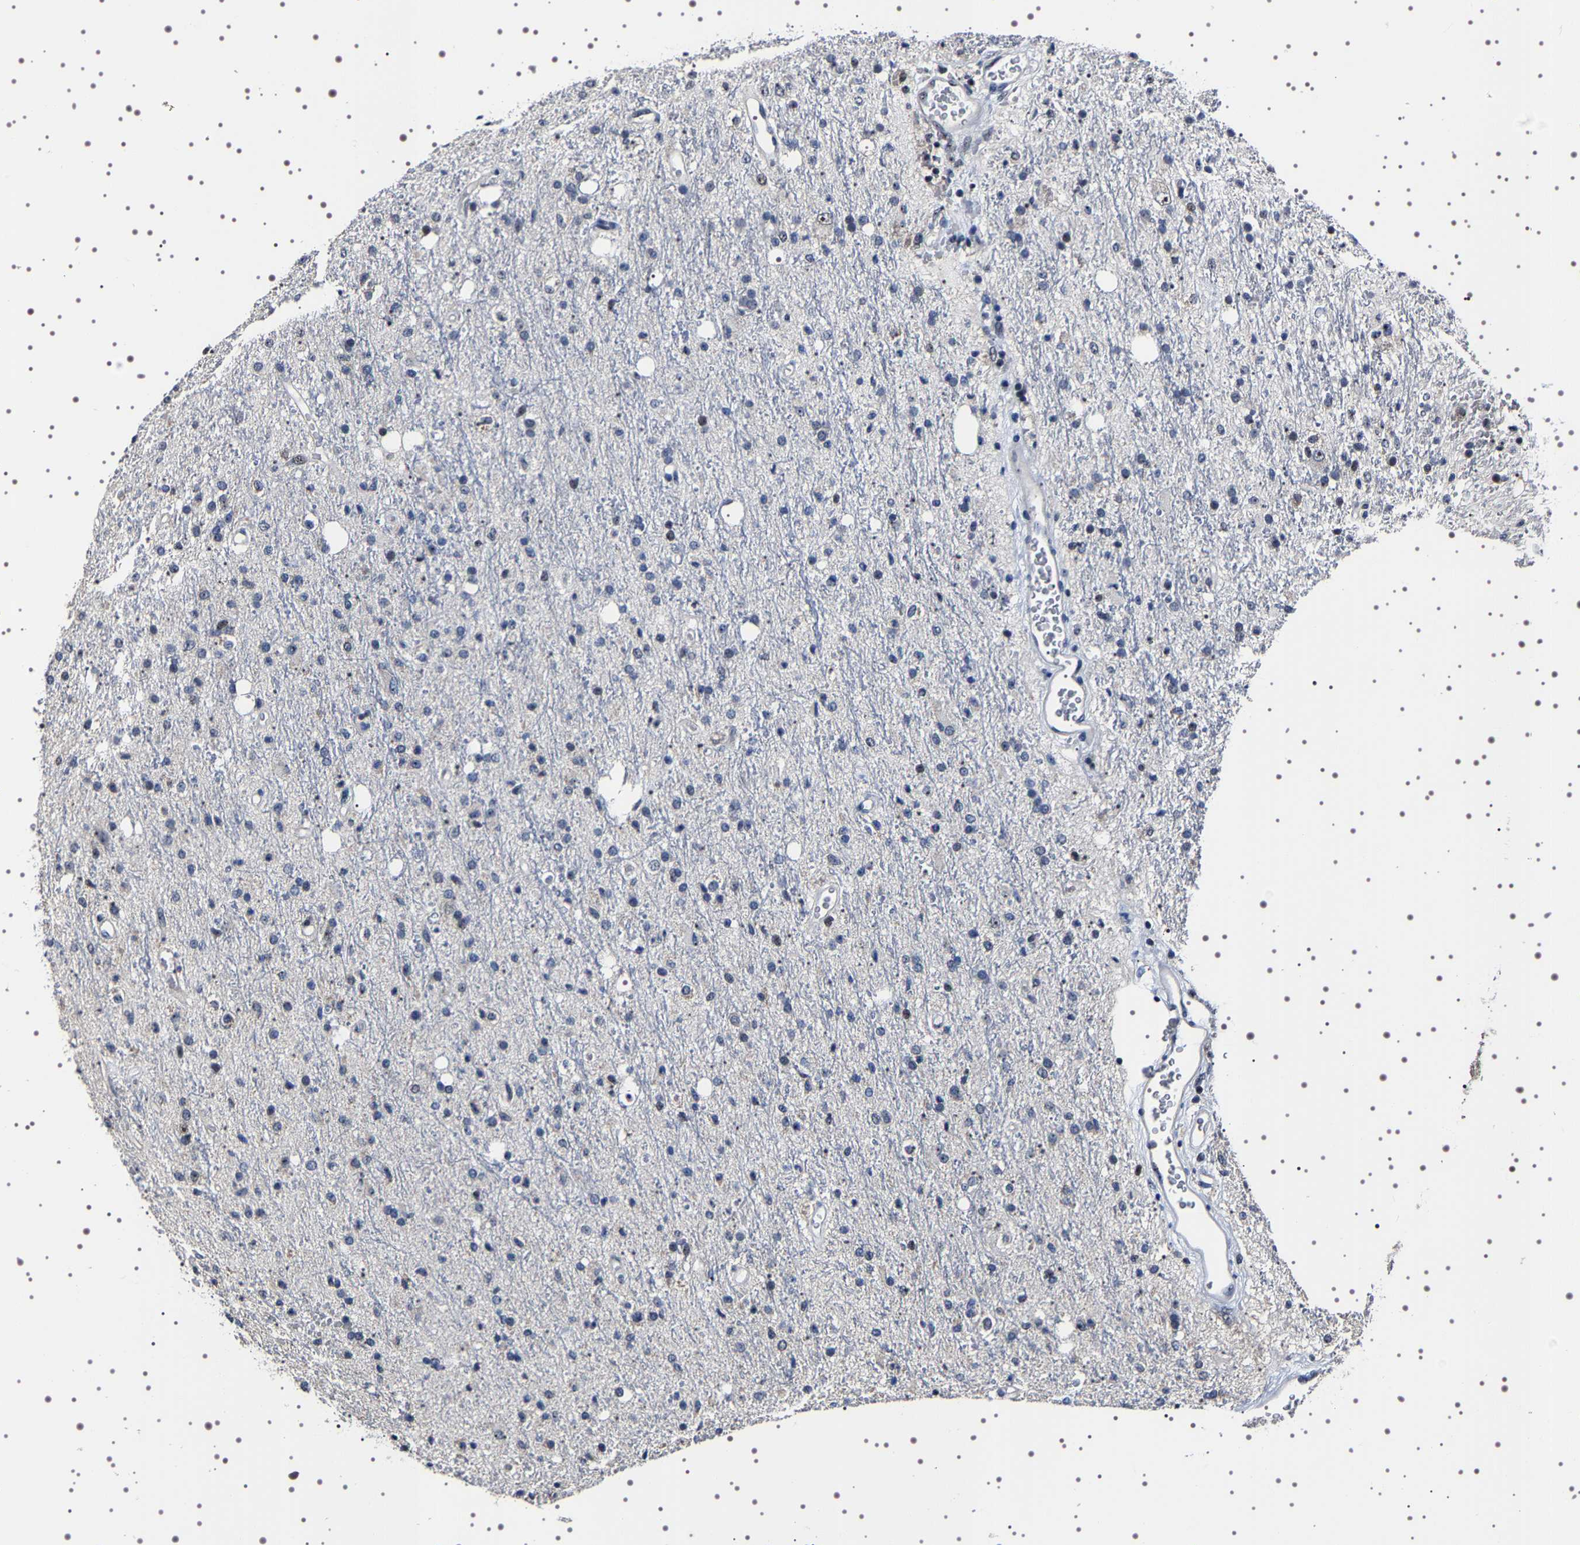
{"staining": {"intensity": "weak", "quantity": "<25%", "location": "nuclear"}, "tissue": "glioma", "cell_type": "Tumor cells", "image_type": "cancer", "snomed": [{"axis": "morphology", "description": "Glioma, malignant, High grade"}, {"axis": "topography", "description": "Brain"}], "caption": "IHC image of neoplastic tissue: glioma stained with DAB (3,3'-diaminobenzidine) displays no significant protein staining in tumor cells.", "gene": "GNL3", "patient": {"sex": "male", "age": 47}}